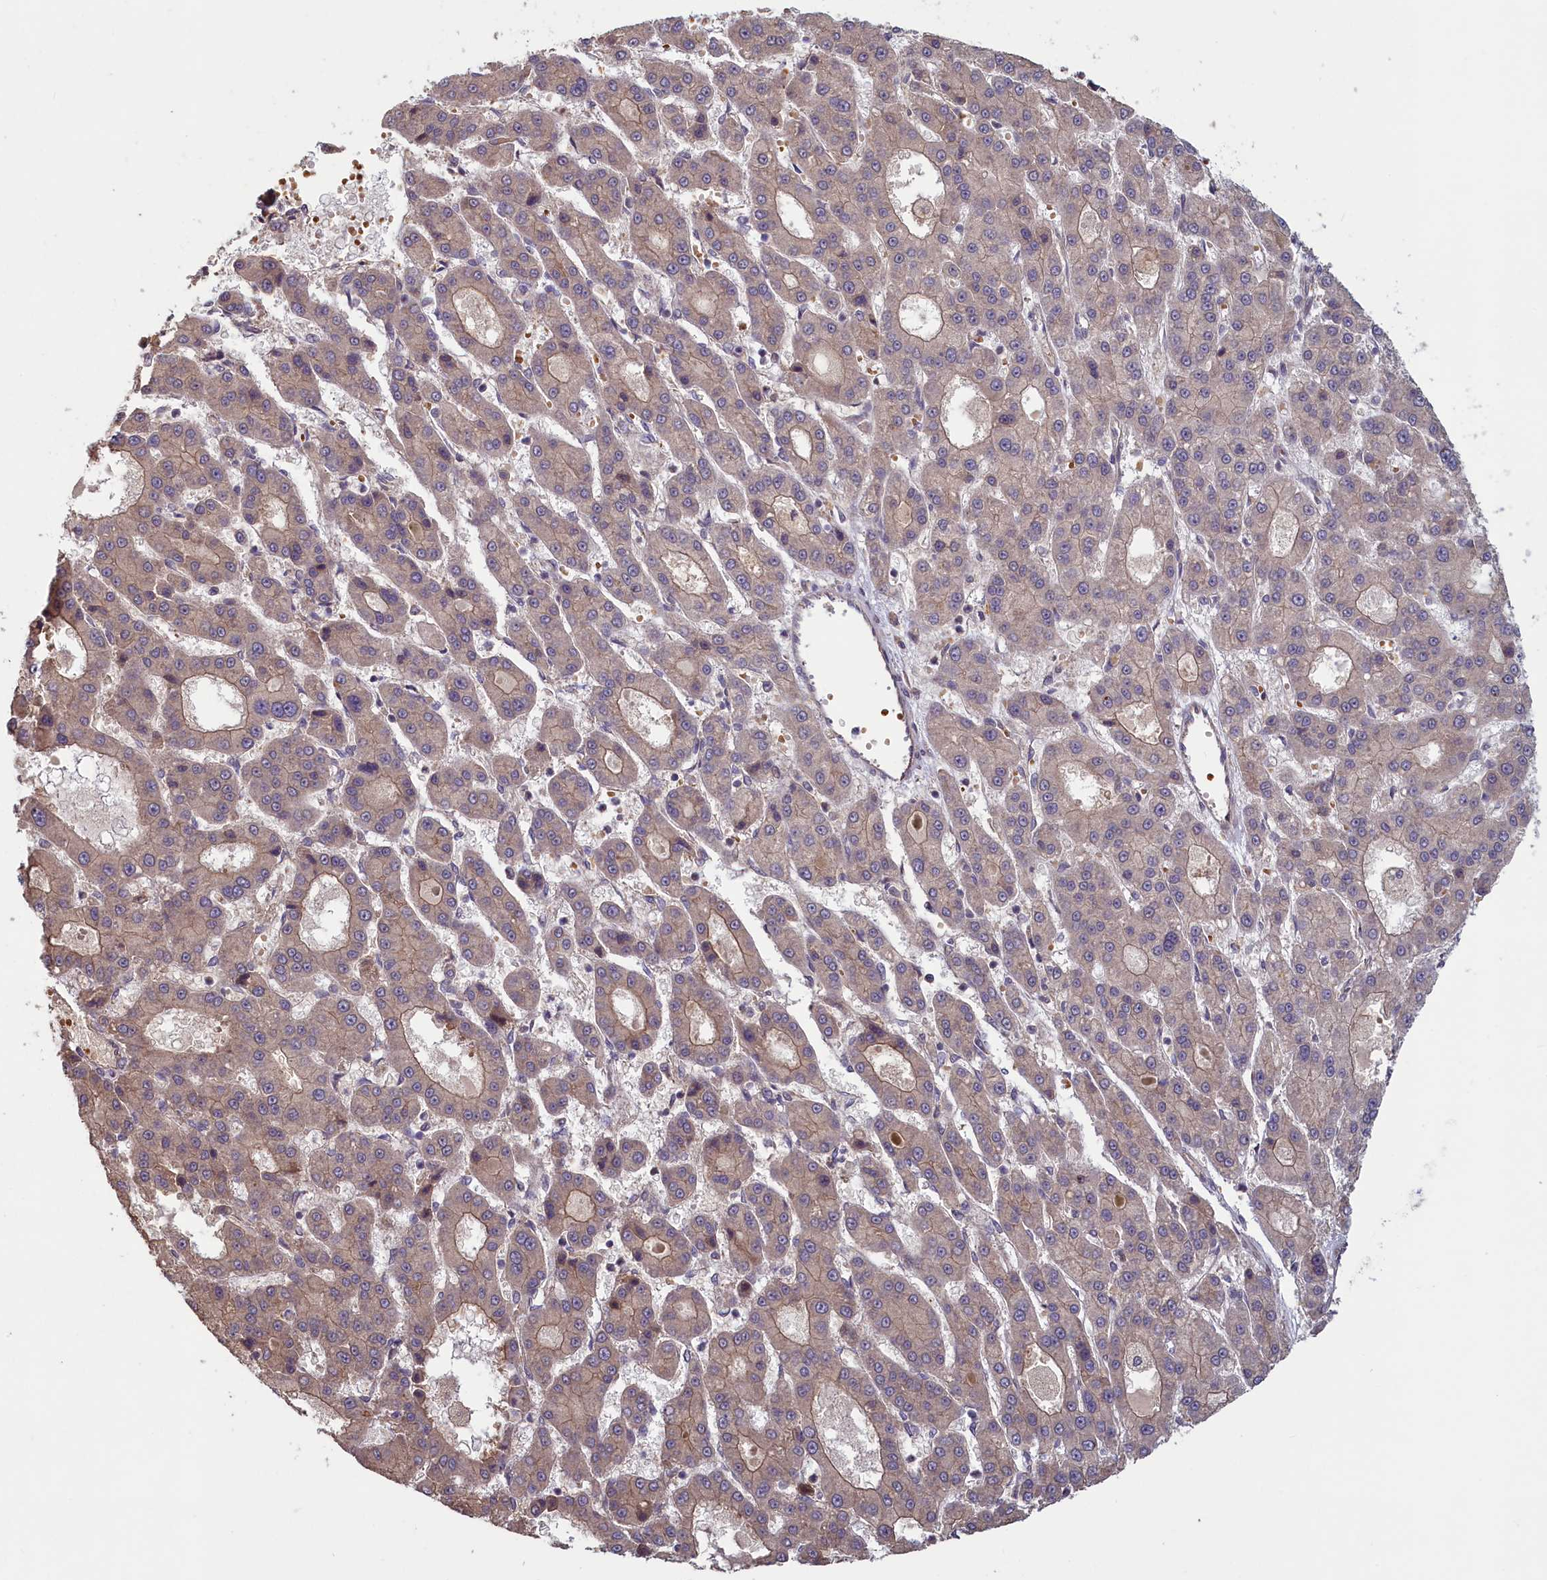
{"staining": {"intensity": "weak", "quantity": "25%-75%", "location": "cytoplasmic/membranous"}, "tissue": "liver cancer", "cell_type": "Tumor cells", "image_type": "cancer", "snomed": [{"axis": "morphology", "description": "Carcinoma, Hepatocellular, NOS"}, {"axis": "topography", "description": "Liver"}], "caption": "A brown stain labels weak cytoplasmic/membranous staining of a protein in liver cancer (hepatocellular carcinoma) tumor cells.", "gene": "CIAO2B", "patient": {"sex": "male", "age": 70}}